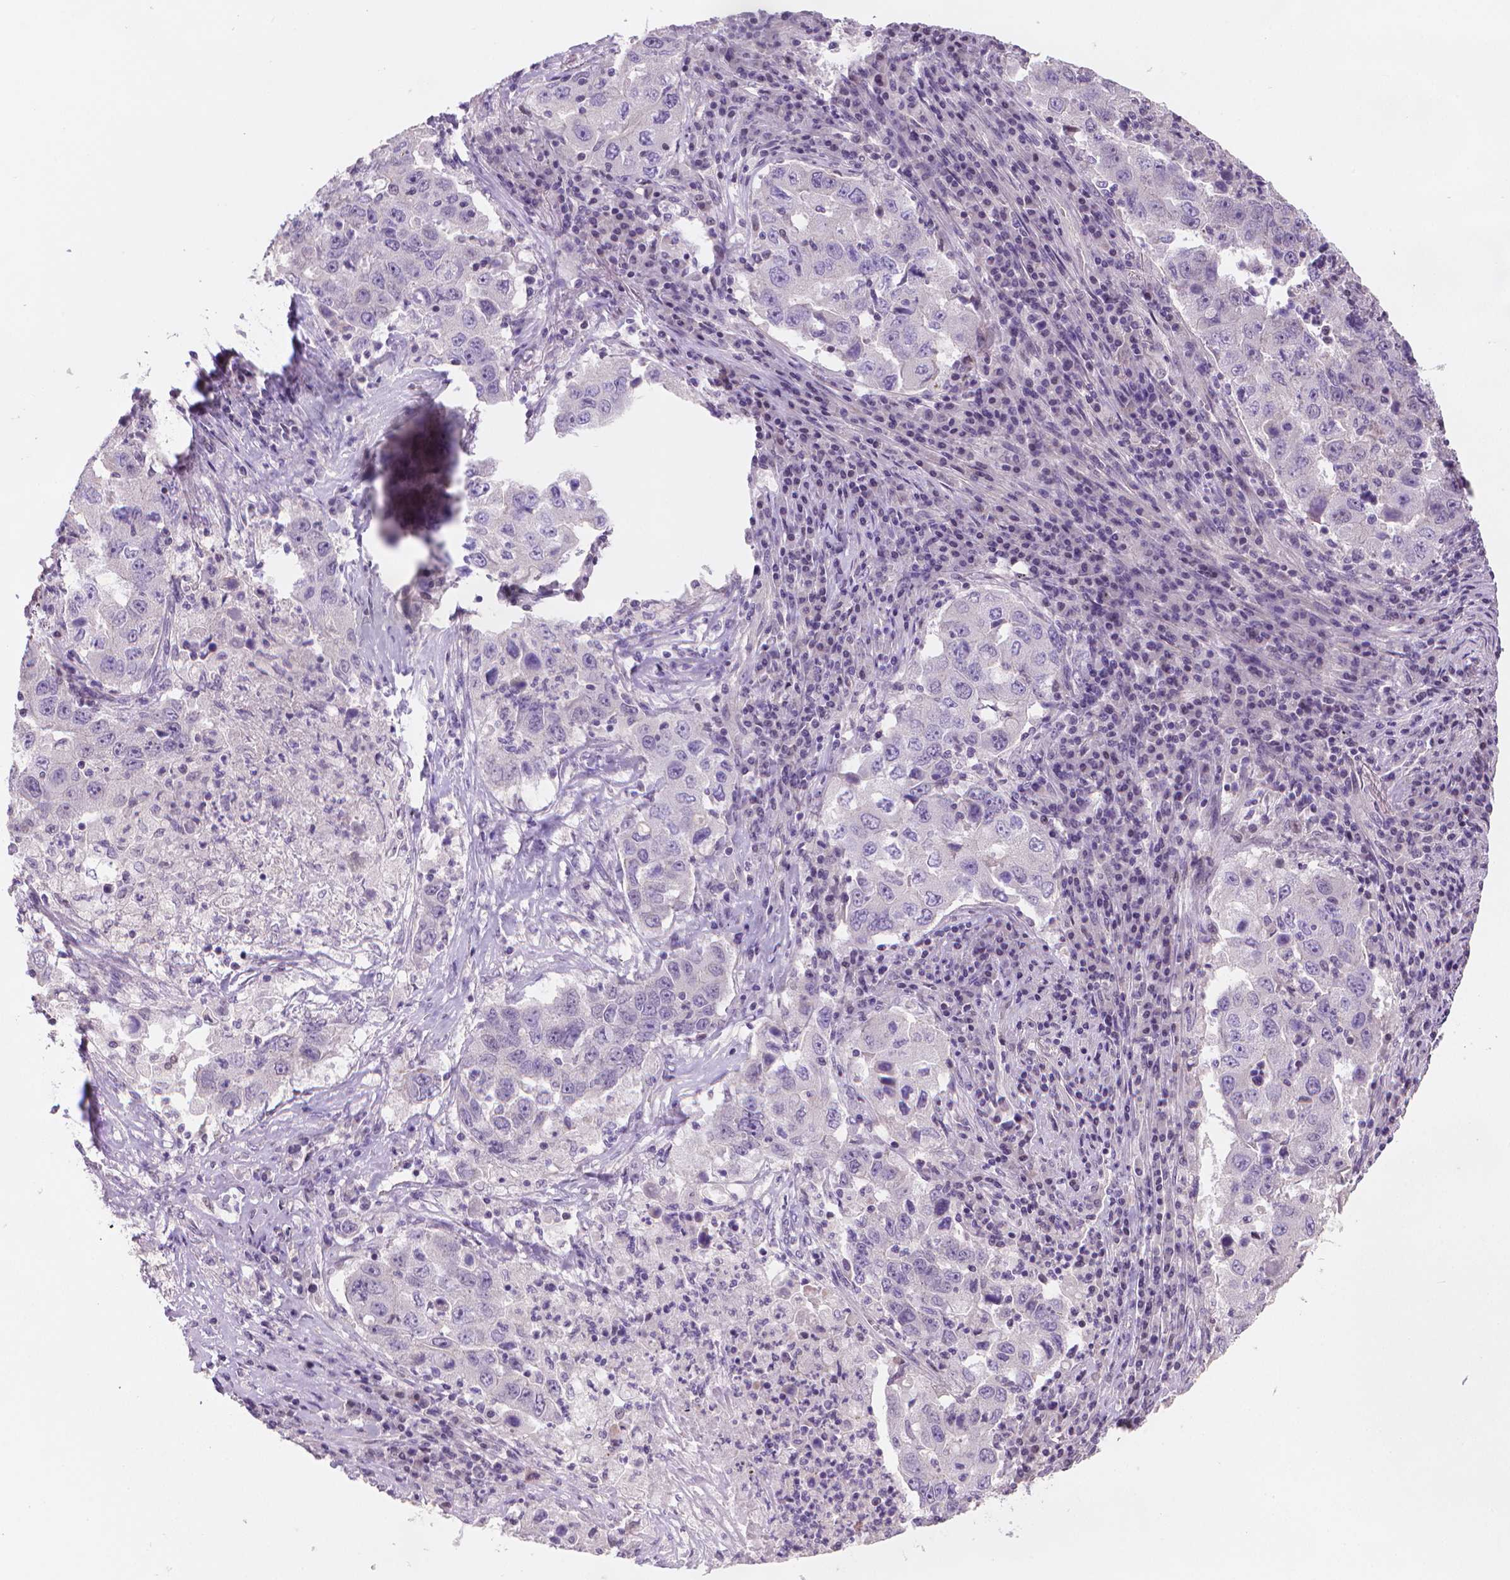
{"staining": {"intensity": "negative", "quantity": "none", "location": "none"}, "tissue": "lung cancer", "cell_type": "Tumor cells", "image_type": "cancer", "snomed": [{"axis": "morphology", "description": "Adenocarcinoma, NOS"}, {"axis": "topography", "description": "Lung"}], "caption": "Human lung adenocarcinoma stained for a protein using immunohistochemistry (IHC) displays no expression in tumor cells.", "gene": "CLXN", "patient": {"sex": "male", "age": 73}}